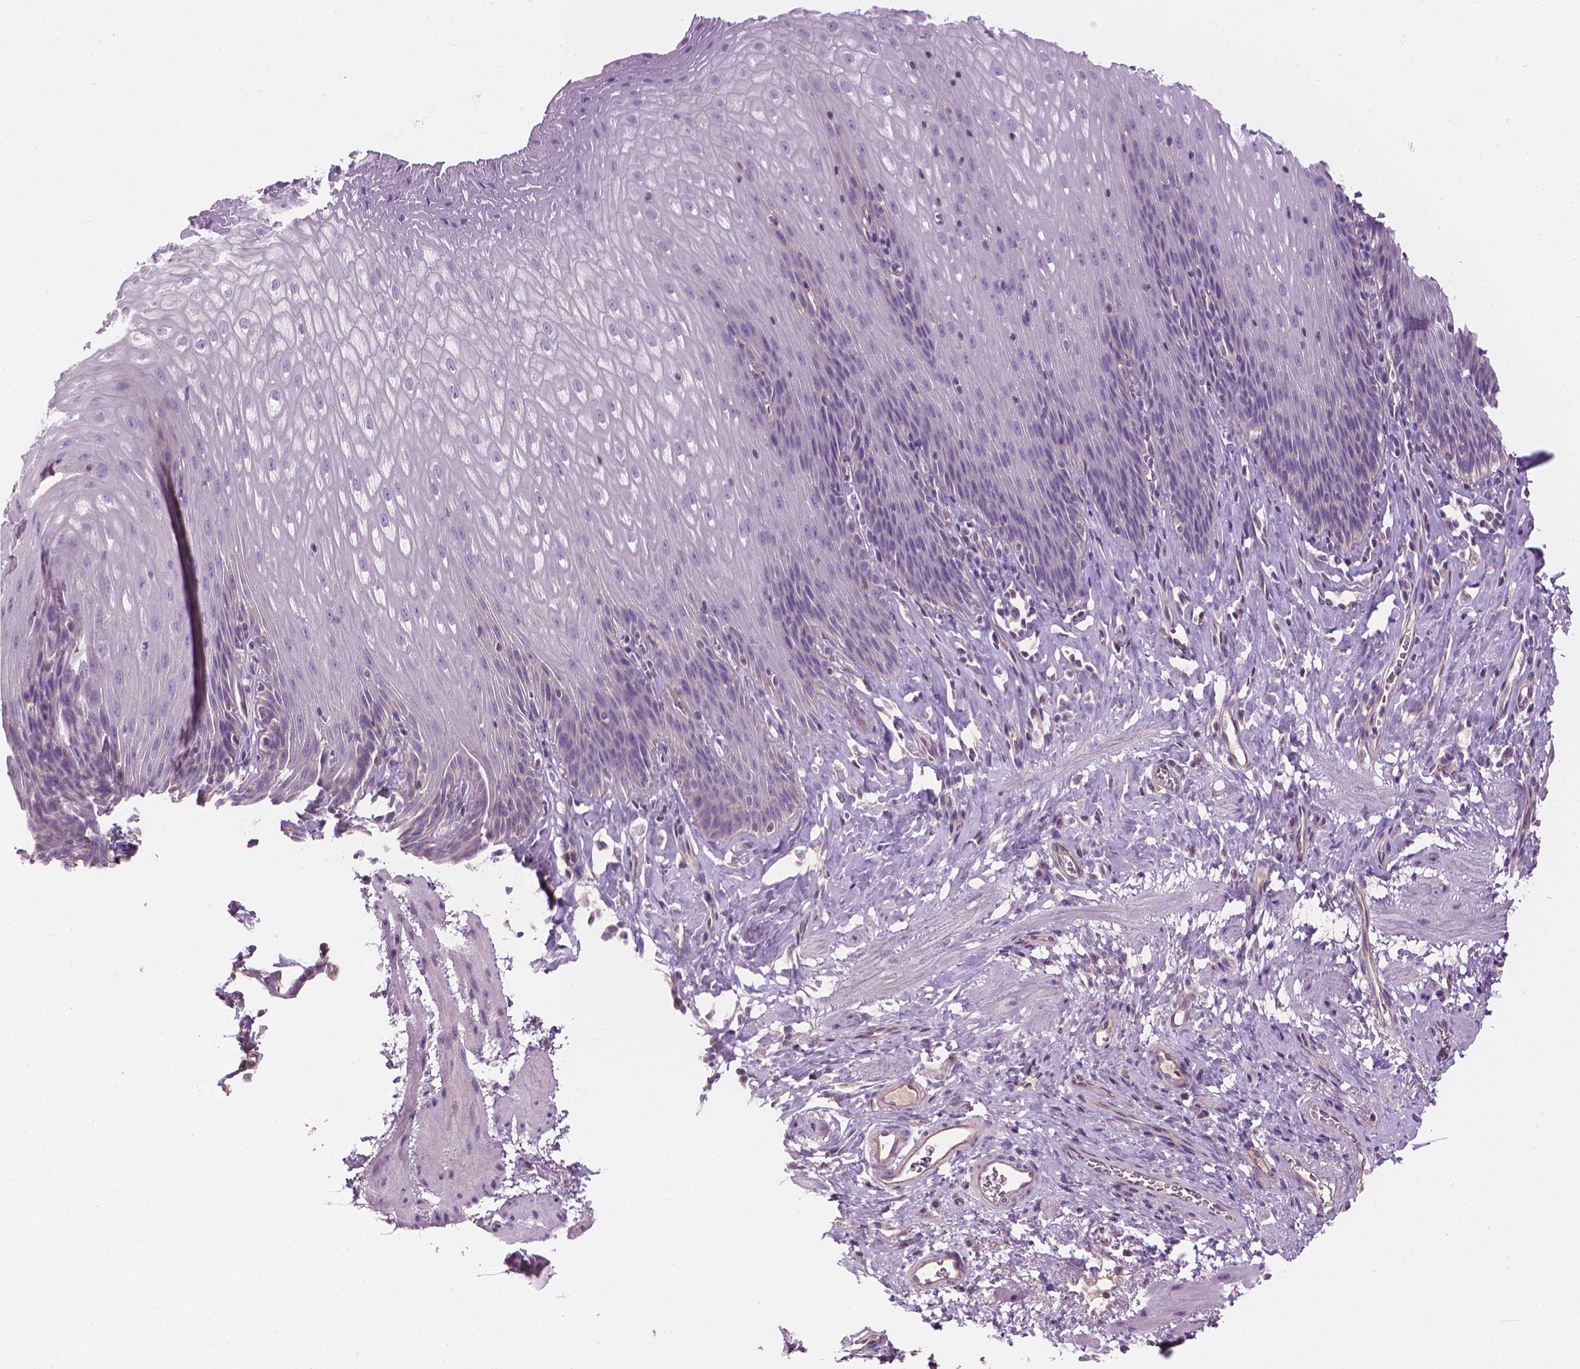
{"staining": {"intensity": "negative", "quantity": "none", "location": "none"}, "tissue": "esophagus", "cell_type": "Squamous epithelial cells", "image_type": "normal", "snomed": [{"axis": "morphology", "description": "Normal tissue, NOS"}, {"axis": "topography", "description": "Esophagus"}], "caption": "A high-resolution histopathology image shows IHC staining of normal esophagus, which reveals no significant positivity in squamous epithelial cells.", "gene": "RIIAD1", "patient": {"sex": "female", "age": 61}}